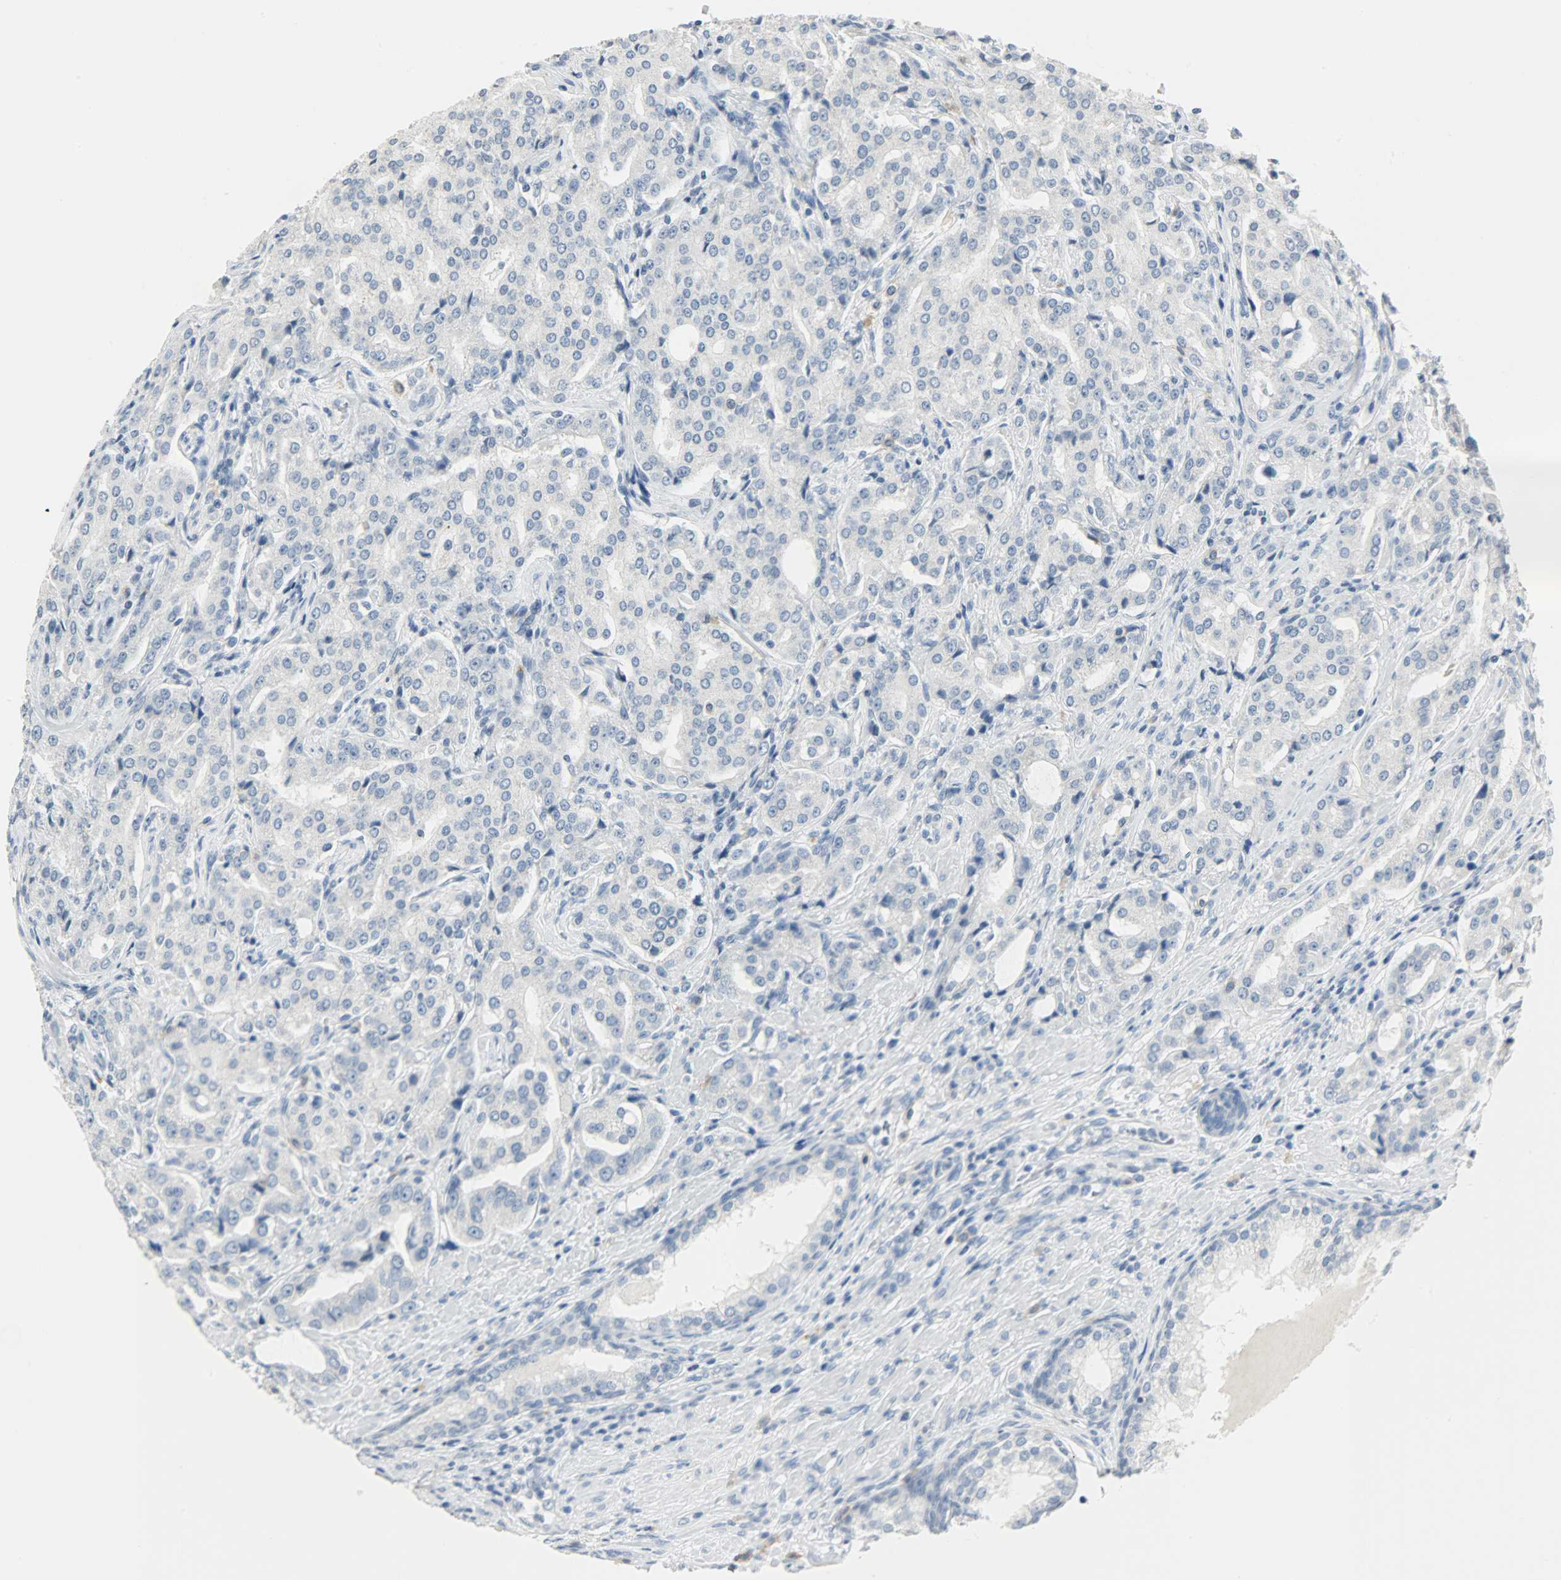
{"staining": {"intensity": "negative", "quantity": "none", "location": "none"}, "tissue": "prostate cancer", "cell_type": "Tumor cells", "image_type": "cancer", "snomed": [{"axis": "morphology", "description": "Adenocarcinoma, High grade"}, {"axis": "topography", "description": "Prostate"}], "caption": "An image of human prostate cancer (adenocarcinoma (high-grade)) is negative for staining in tumor cells.", "gene": "KIT", "patient": {"sex": "male", "age": 72}}